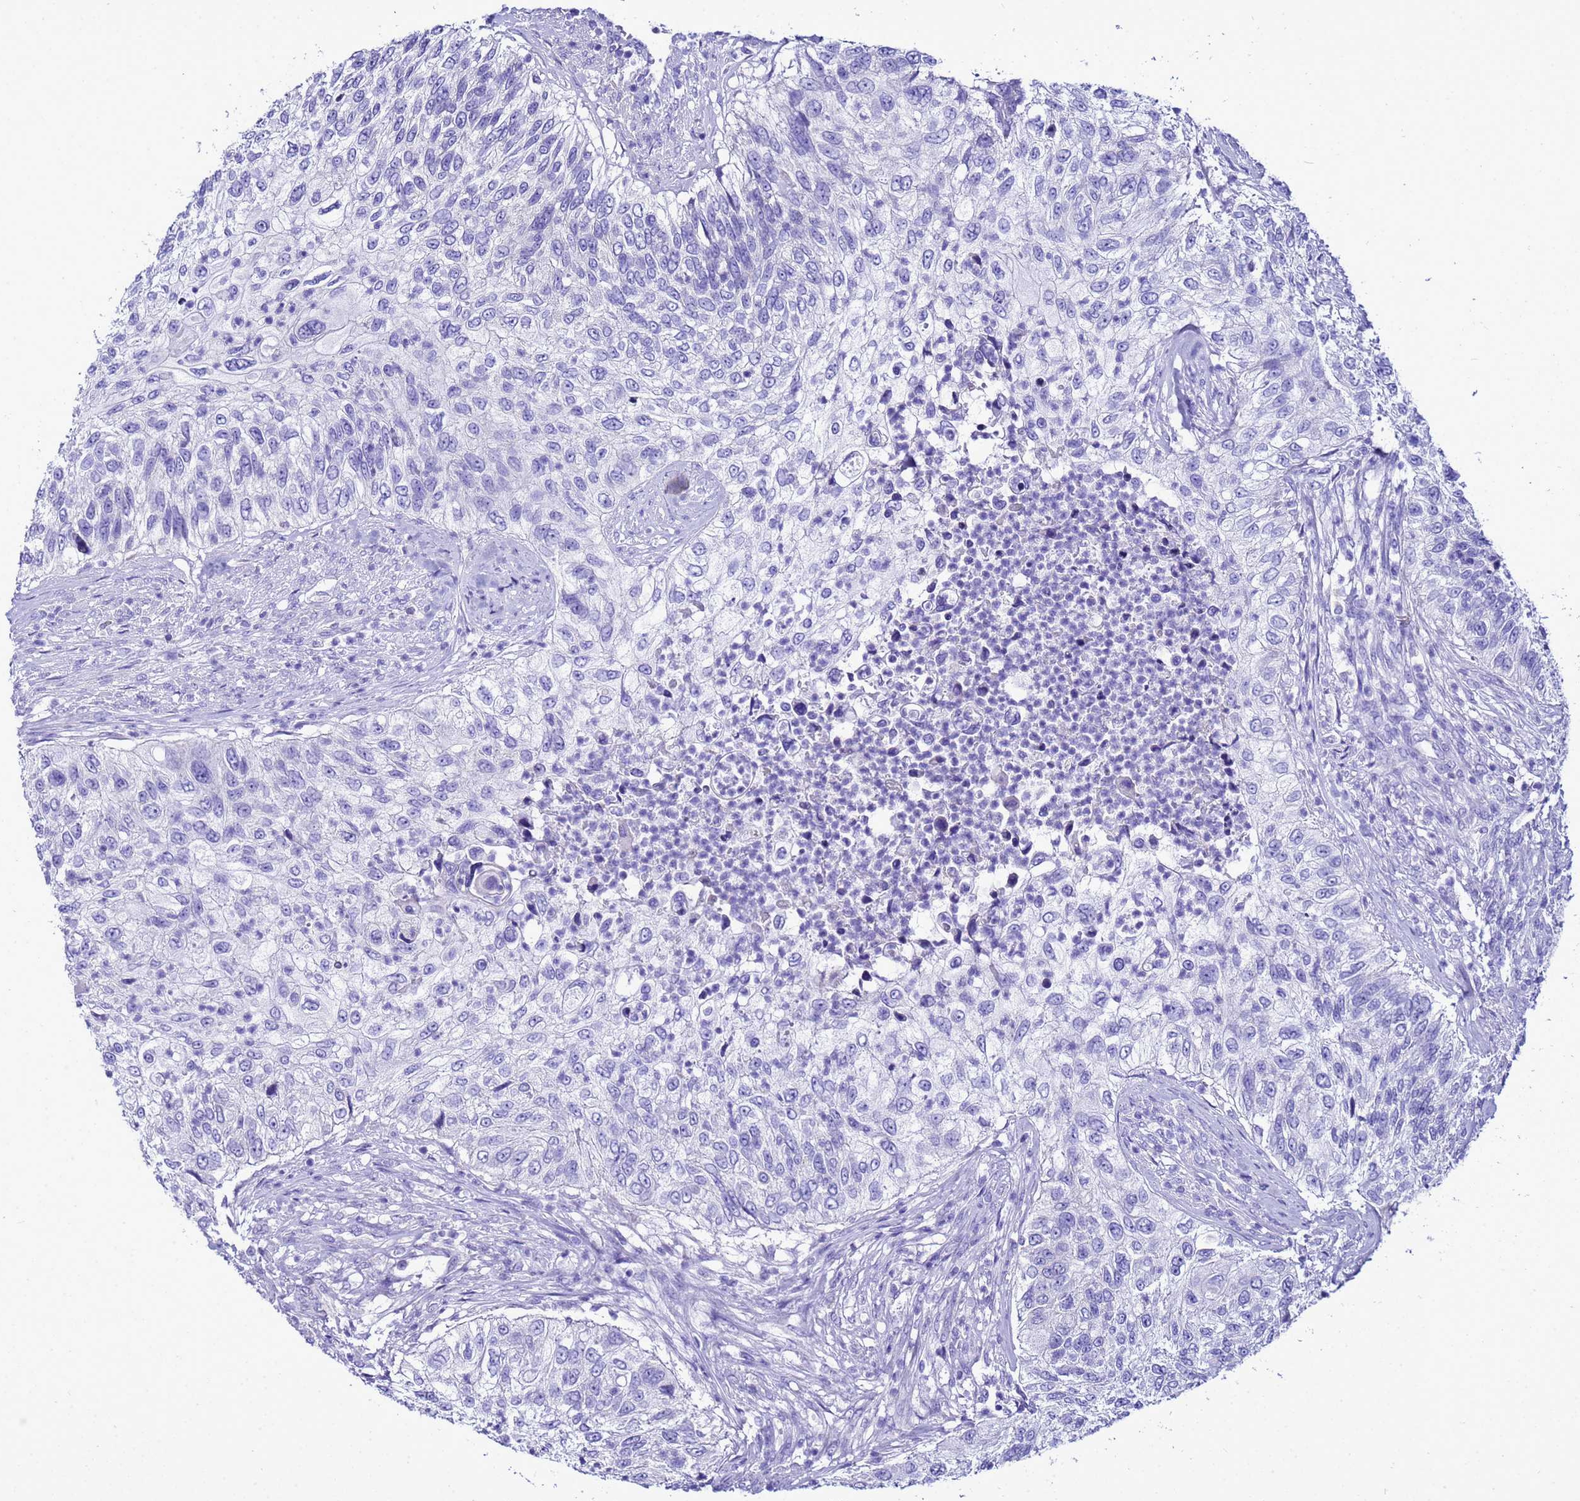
{"staining": {"intensity": "negative", "quantity": "none", "location": "none"}, "tissue": "urothelial cancer", "cell_type": "Tumor cells", "image_type": "cancer", "snomed": [{"axis": "morphology", "description": "Urothelial carcinoma, High grade"}, {"axis": "topography", "description": "Urinary bladder"}], "caption": "High power microscopy histopathology image of an immunohistochemistry (IHC) micrograph of urothelial carcinoma (high-grade), revealing no significant staining in tumor cells.", "gene": "BEST2", "patient": {"sex": "female", "age": 60}}